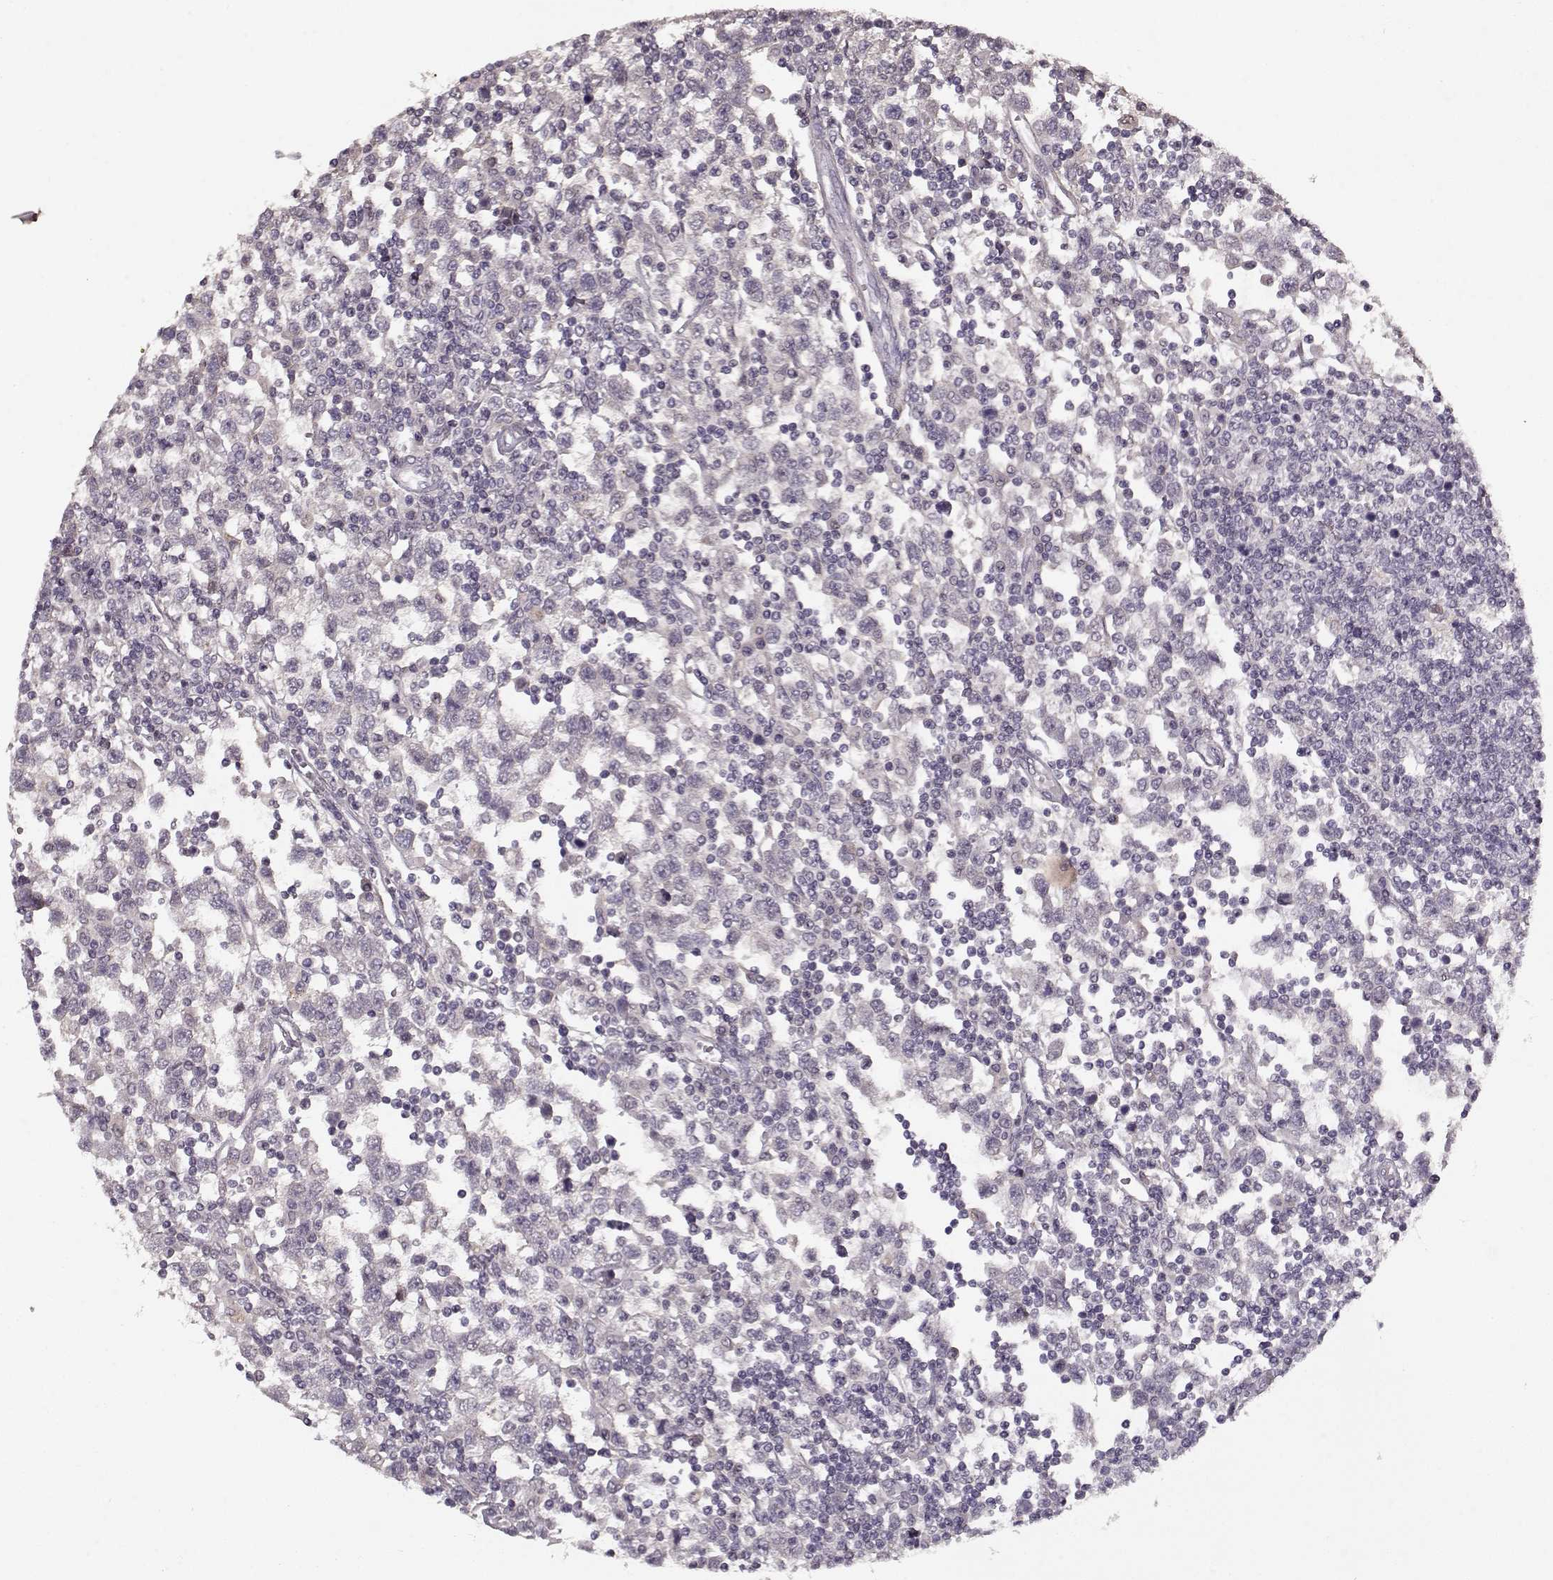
{"staining": {"intensity": "negative", "quantity": "none", "location": "none"}, "tissue": "testis cancer", "cell_type": "Tumor cells", "image_type": "cancer", "snomed": [{"axis": "morphology", "description": "Seminoma, NOS"}, {"axis": "topography", "description": "Testis"}], "caption": "Immunohistochemistry (IHC) histopathology image of neoplastic tissue: testis cancer stained with DAB exhibits no significant protein expression in tumor cells.", "gene": "LUM", "patient": {"sex": "male", "age": 34}}